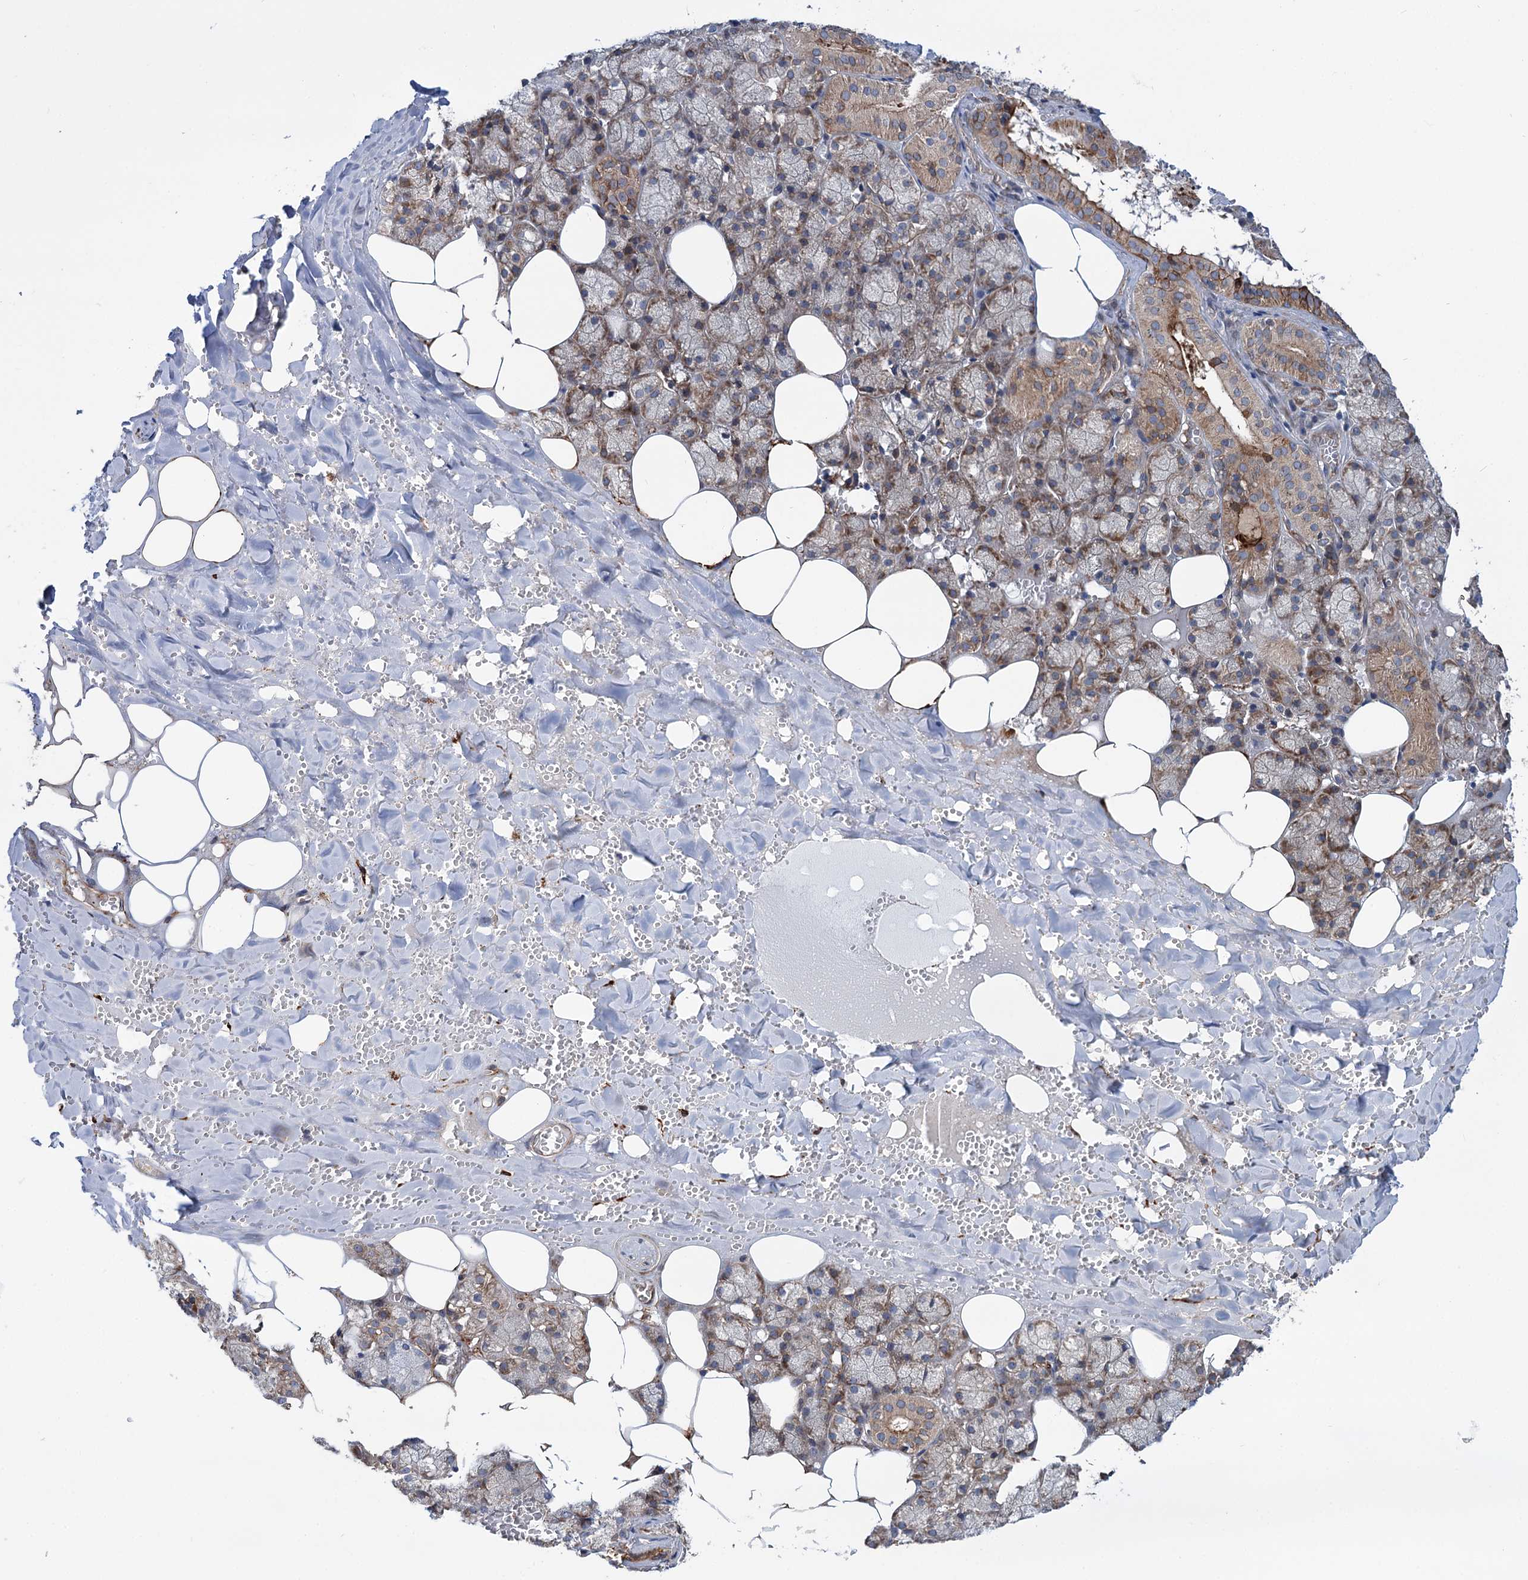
{"staining": {"intensity": "moderate", "quantity": "25%-75%", "location": "cytoplasmic/membranous"}, "tissue": "salivary gland", "cell_type": "Glandular cells", "image_type": "normal", "snomed": [{"axis": "morphology", "description": "Normal tissue, NOS"}, {"axis": "topography", "description": "Salivary gland"}], "caption": "Benign salivary gland shows moderate cytoplasmic/membranous positivity in about 25%-75% of glandular cells.", "gene": "PTDSS2", "patient": {"sex": "male", "age": 62}}